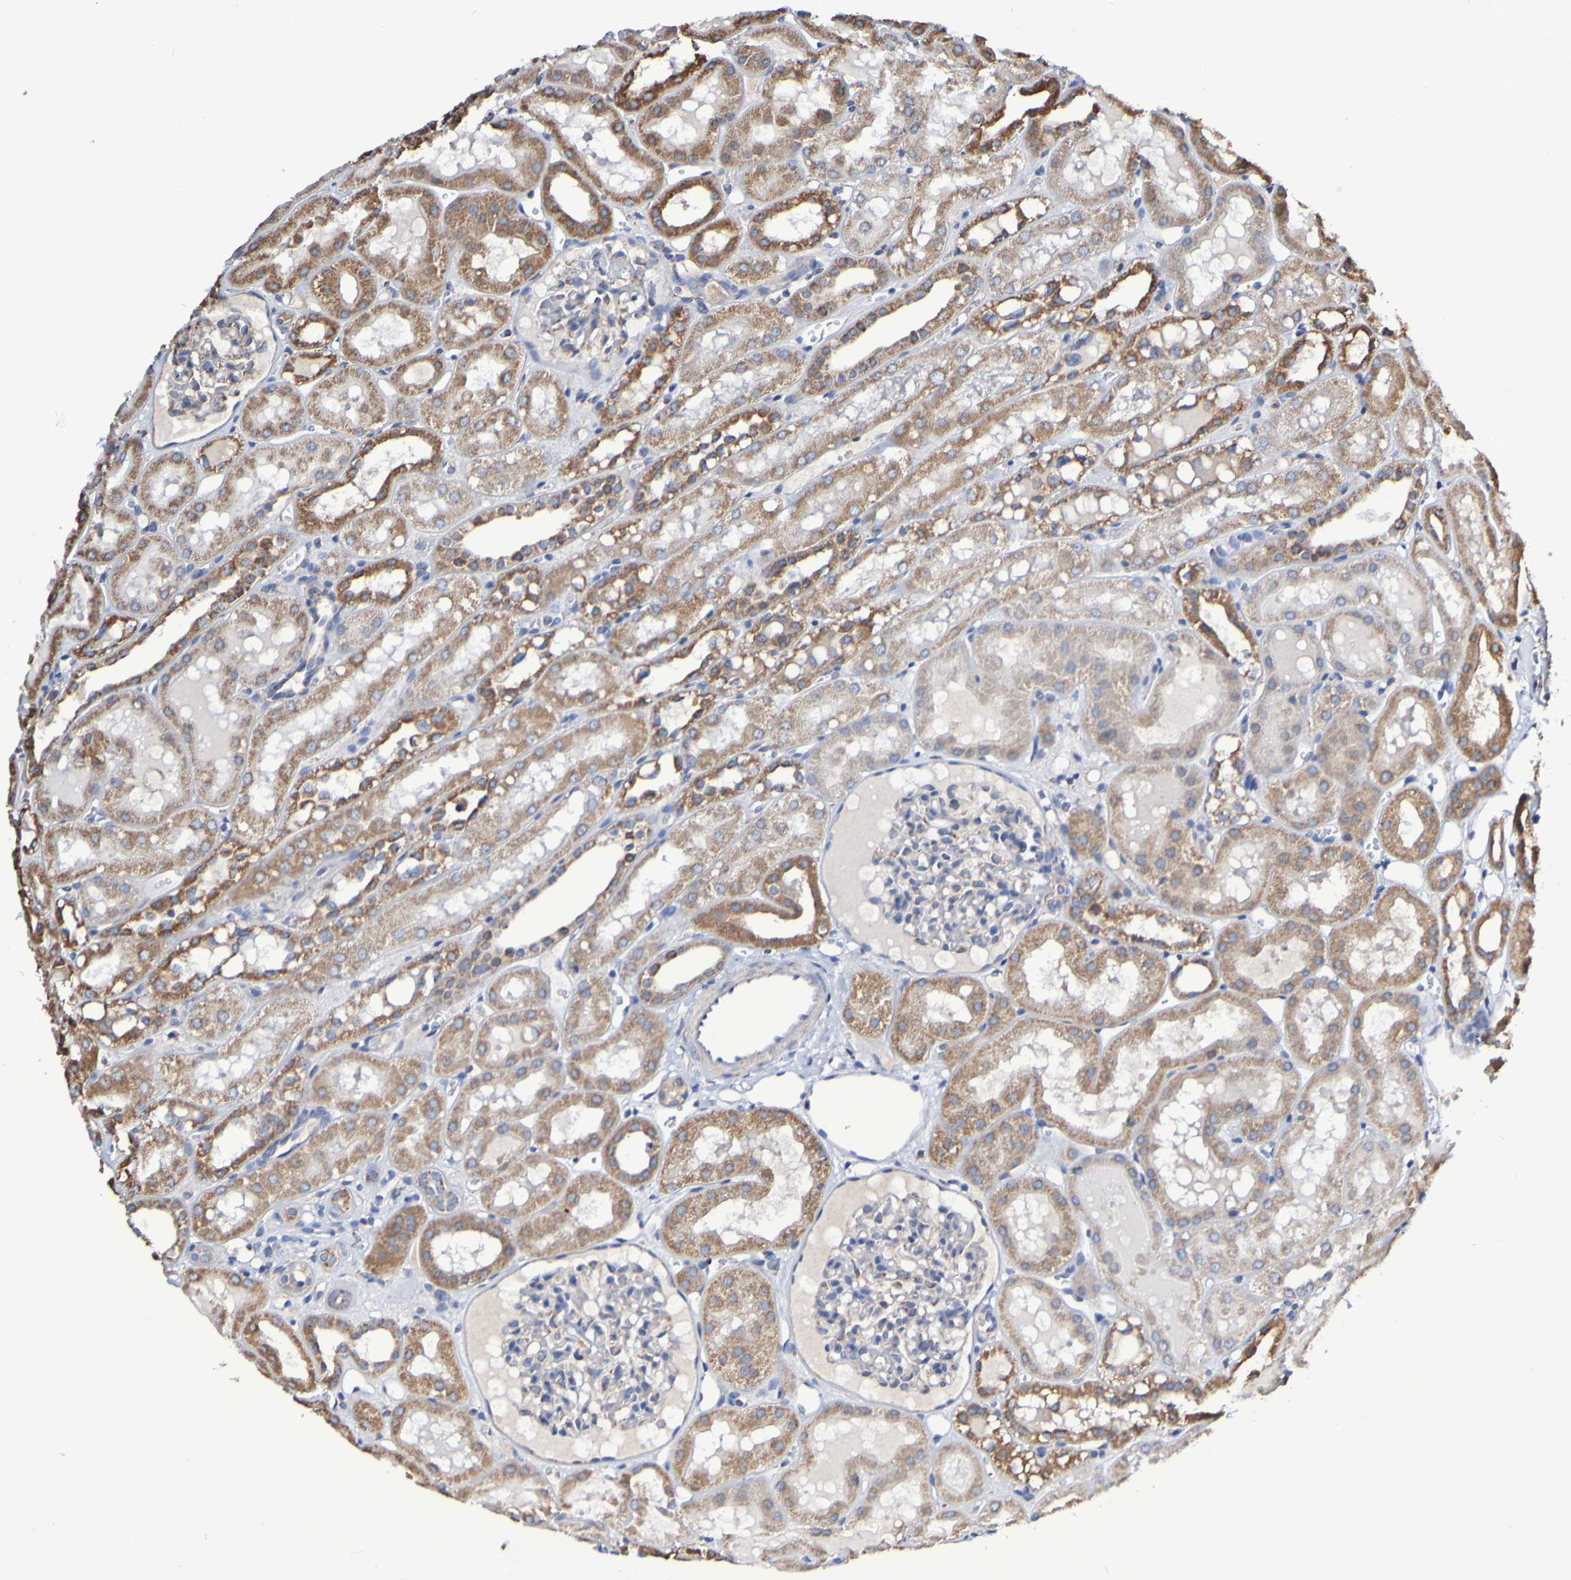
{"staining": {"intensity": "negative", "quantity": "none", "location": "none"}, "tissue": "kidney", "cell_type": "Cells in glomeruli", "image_type": "normal", "snomed": [{"axis": "morphology", "description": "Normal tissue, NOS"}, {"axis": "topography", "description": "Kidney"}, {"axis": "topography", "description": "Urinary bladder"}], "caption": "This histopathology image is of normal kidney stained with IHC to label a protein in brown with the nuclei are counter-stained blue. There is no expression in cells in glomeruli.", "gene": "IL18R1", "patient": {"sex": "male", "age": 16}}